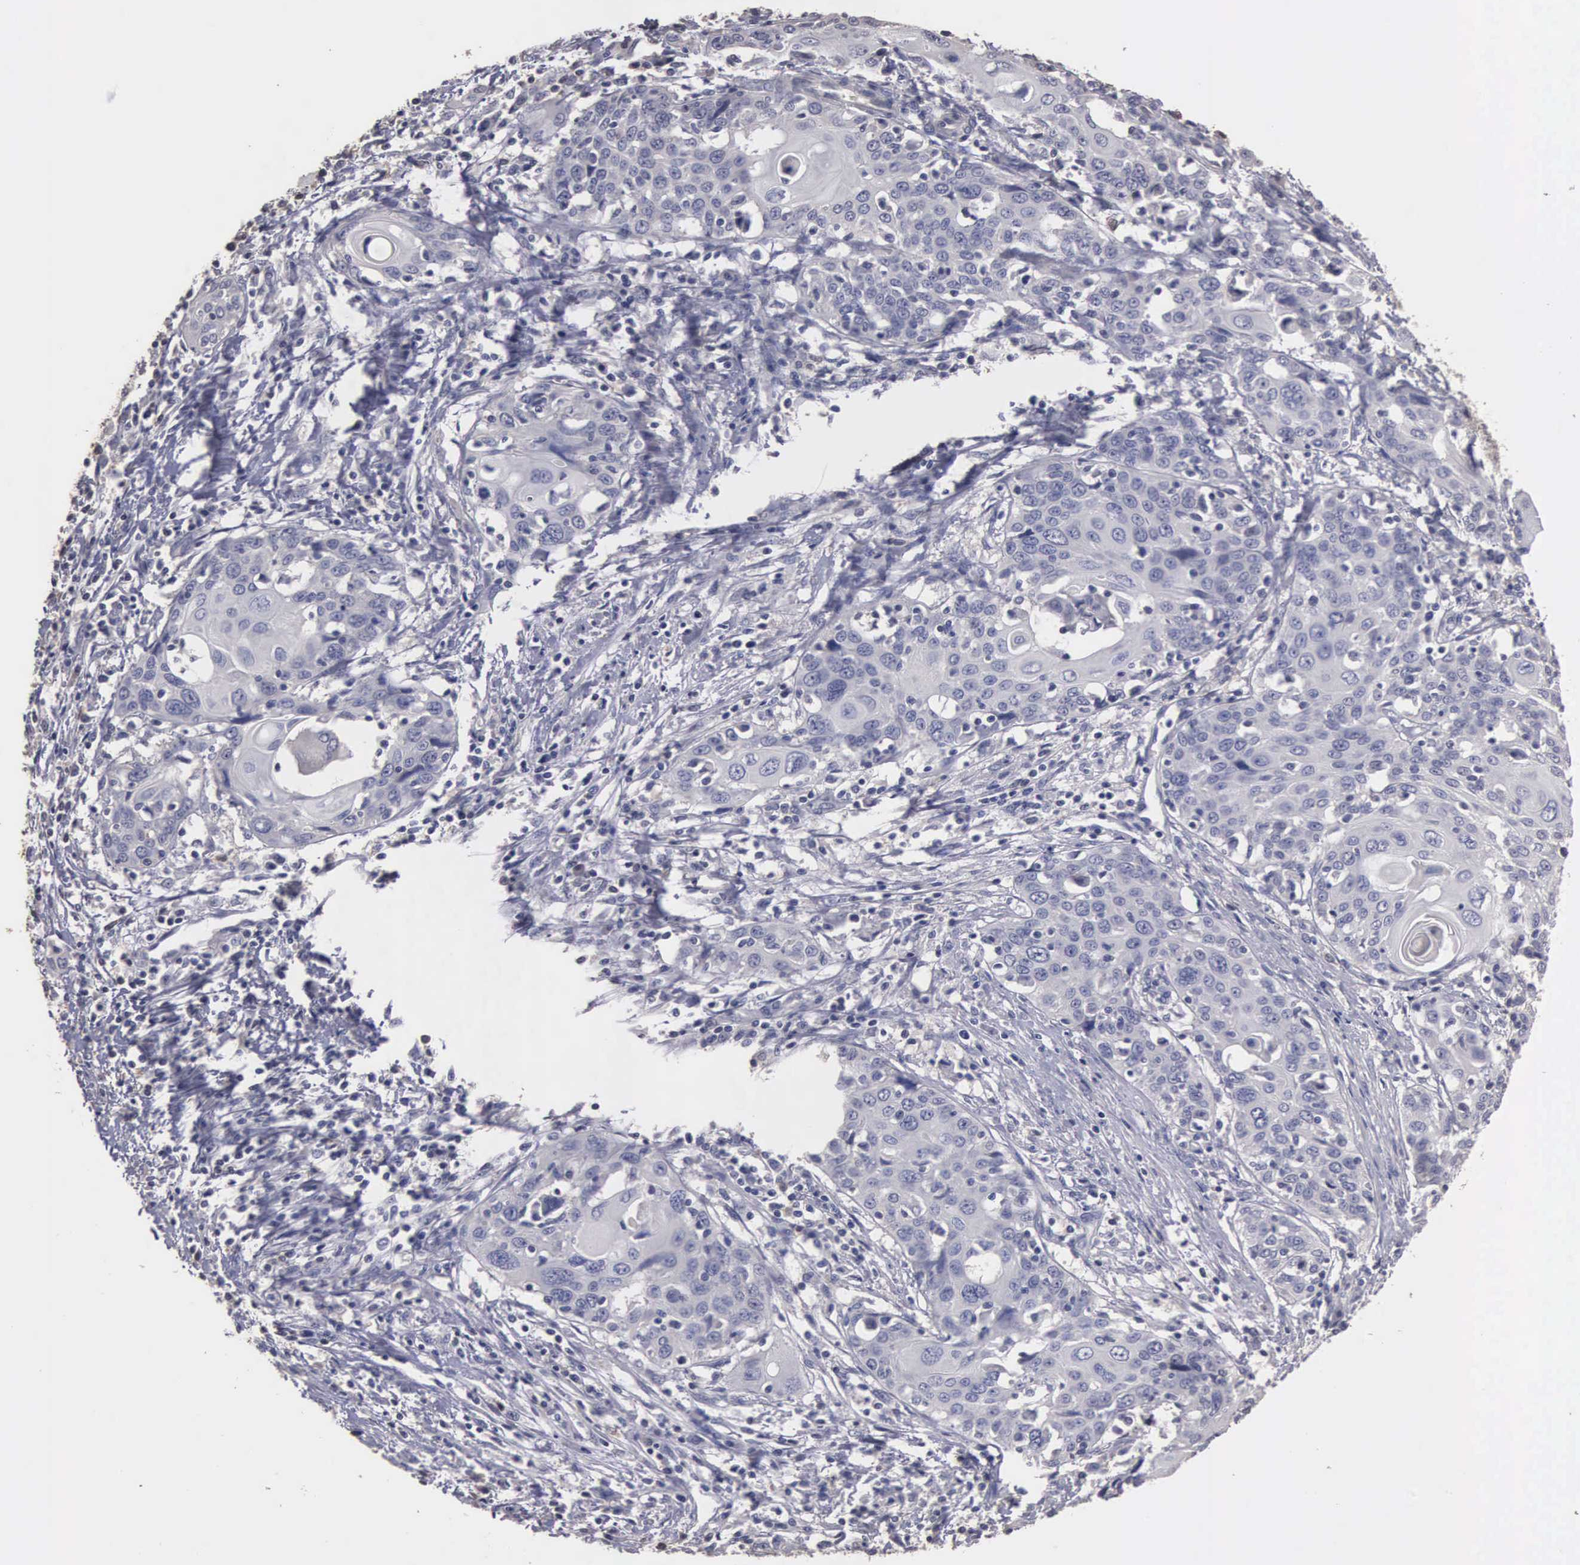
{"staining": {"intensity": "negative", "quantity": "none", "location": "none"}, "tissue": "cervical cancer", "cell_type": "Tumor cells", "image_type": "cancer", "snomed": [{"axis": "morphology", "description": "Squamous cell carcinoma, NOS"}, {"axis": "topography", "description": "Cervix"}], "caption": "Immunohistochemistry photomicrograph of neoplastic tissue: human squamous cell carcinoma (cervical) stained with DAB (3,3'-diaminobenzidine) reveals no significant protein positivity in tumor cells.", "gene": "ENO3", "patient": {"sex": "female", "age": 54}}